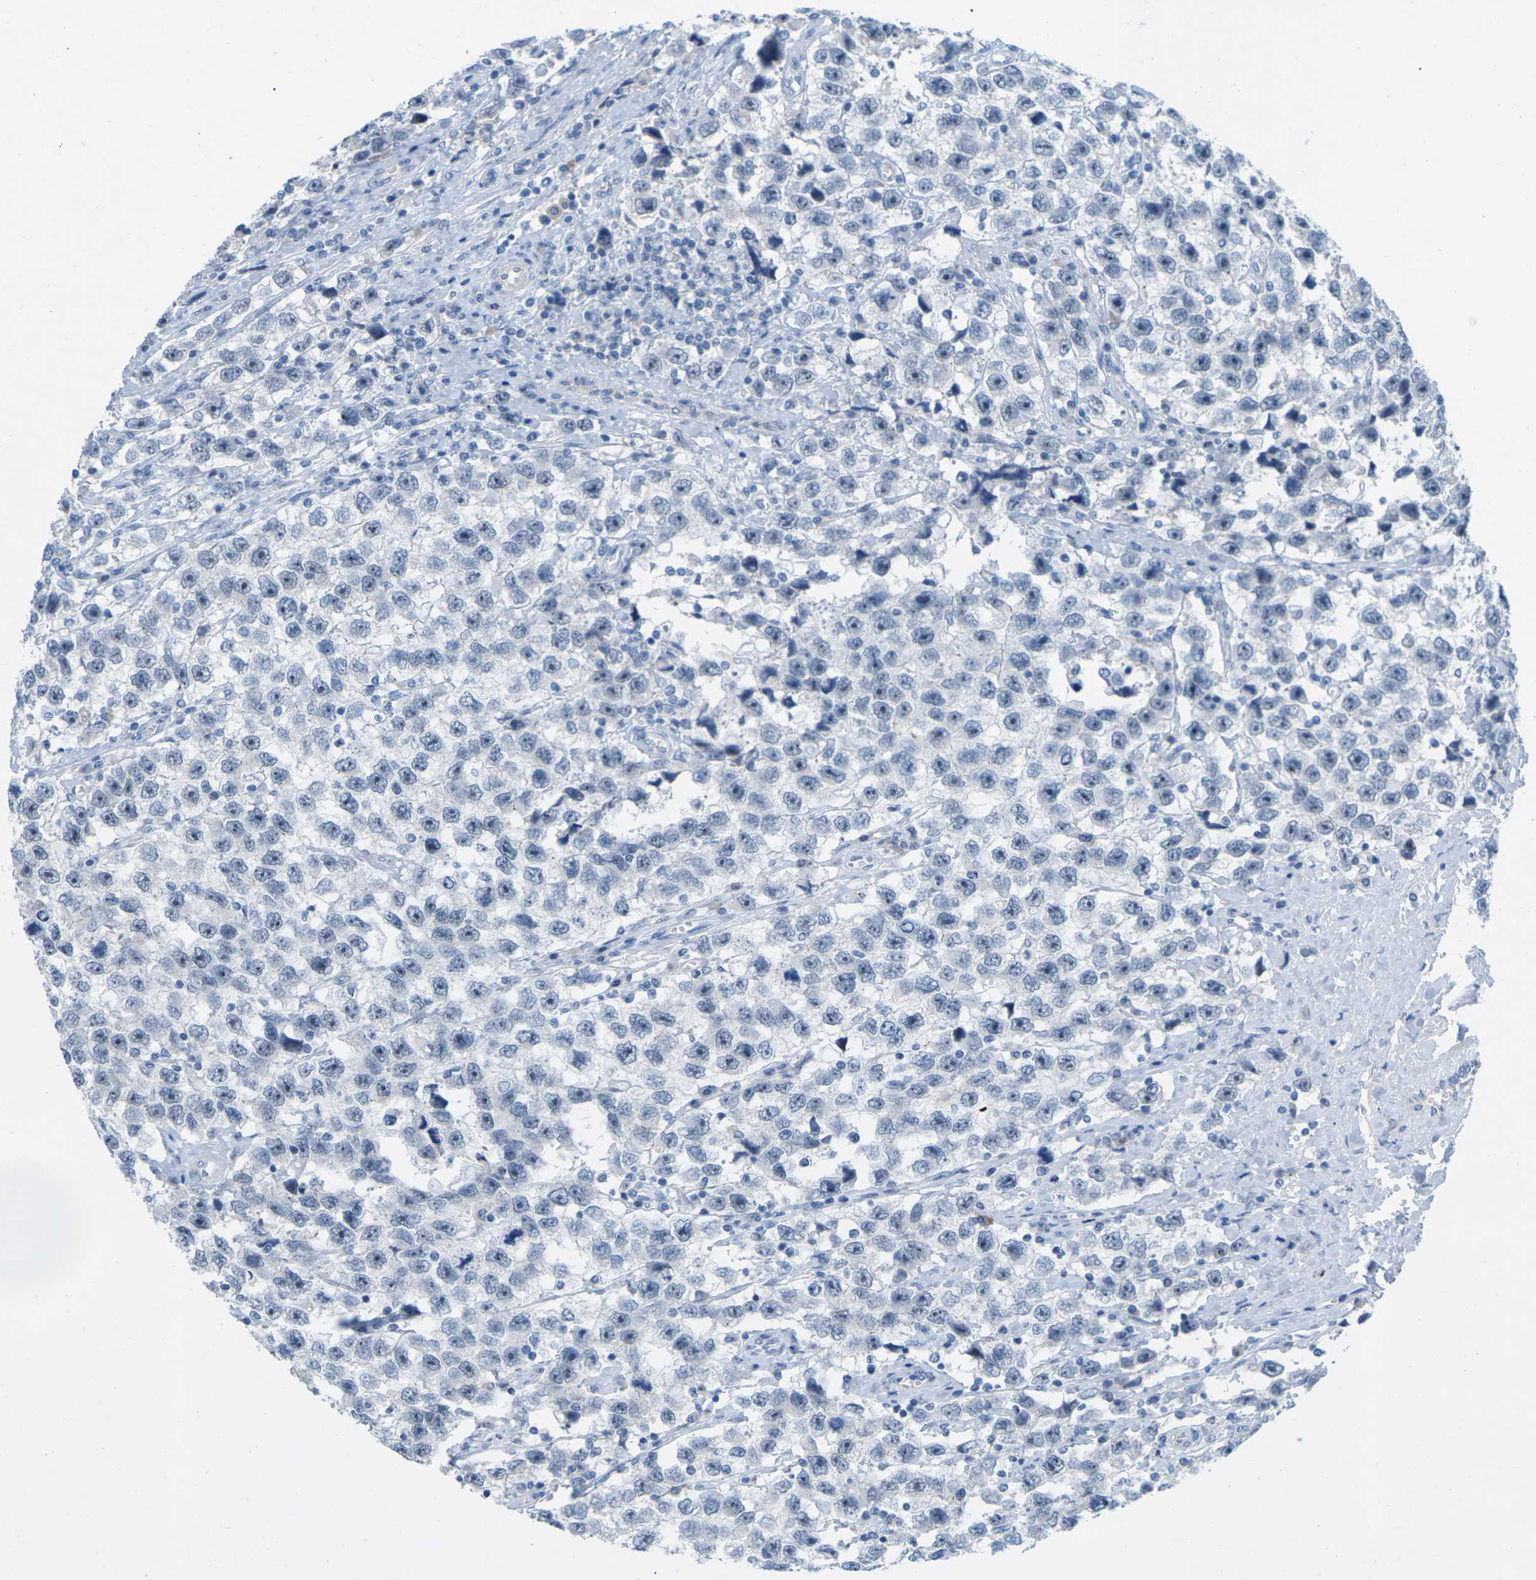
{"staining": {"intensity": "negative", "quantity": "none", "location": "none"}, "tissue": "testis cancer", "cell_type": "Tumor cells", "image_type": "cancer", "snomed": [{"axis": "morphology", "description": "Seminoma, NOS"}, {"axis": "topography", "description": "Testis"}], "caption": "High magnification brightfield microscopy of testis cancer (seminoma) stained with DAB (brown) and counterstained with hematoxylin (blue): tumor cells show no significant positivity.", "gene": "CLDN3", "patient": {"sex": "male", "age": 33}}